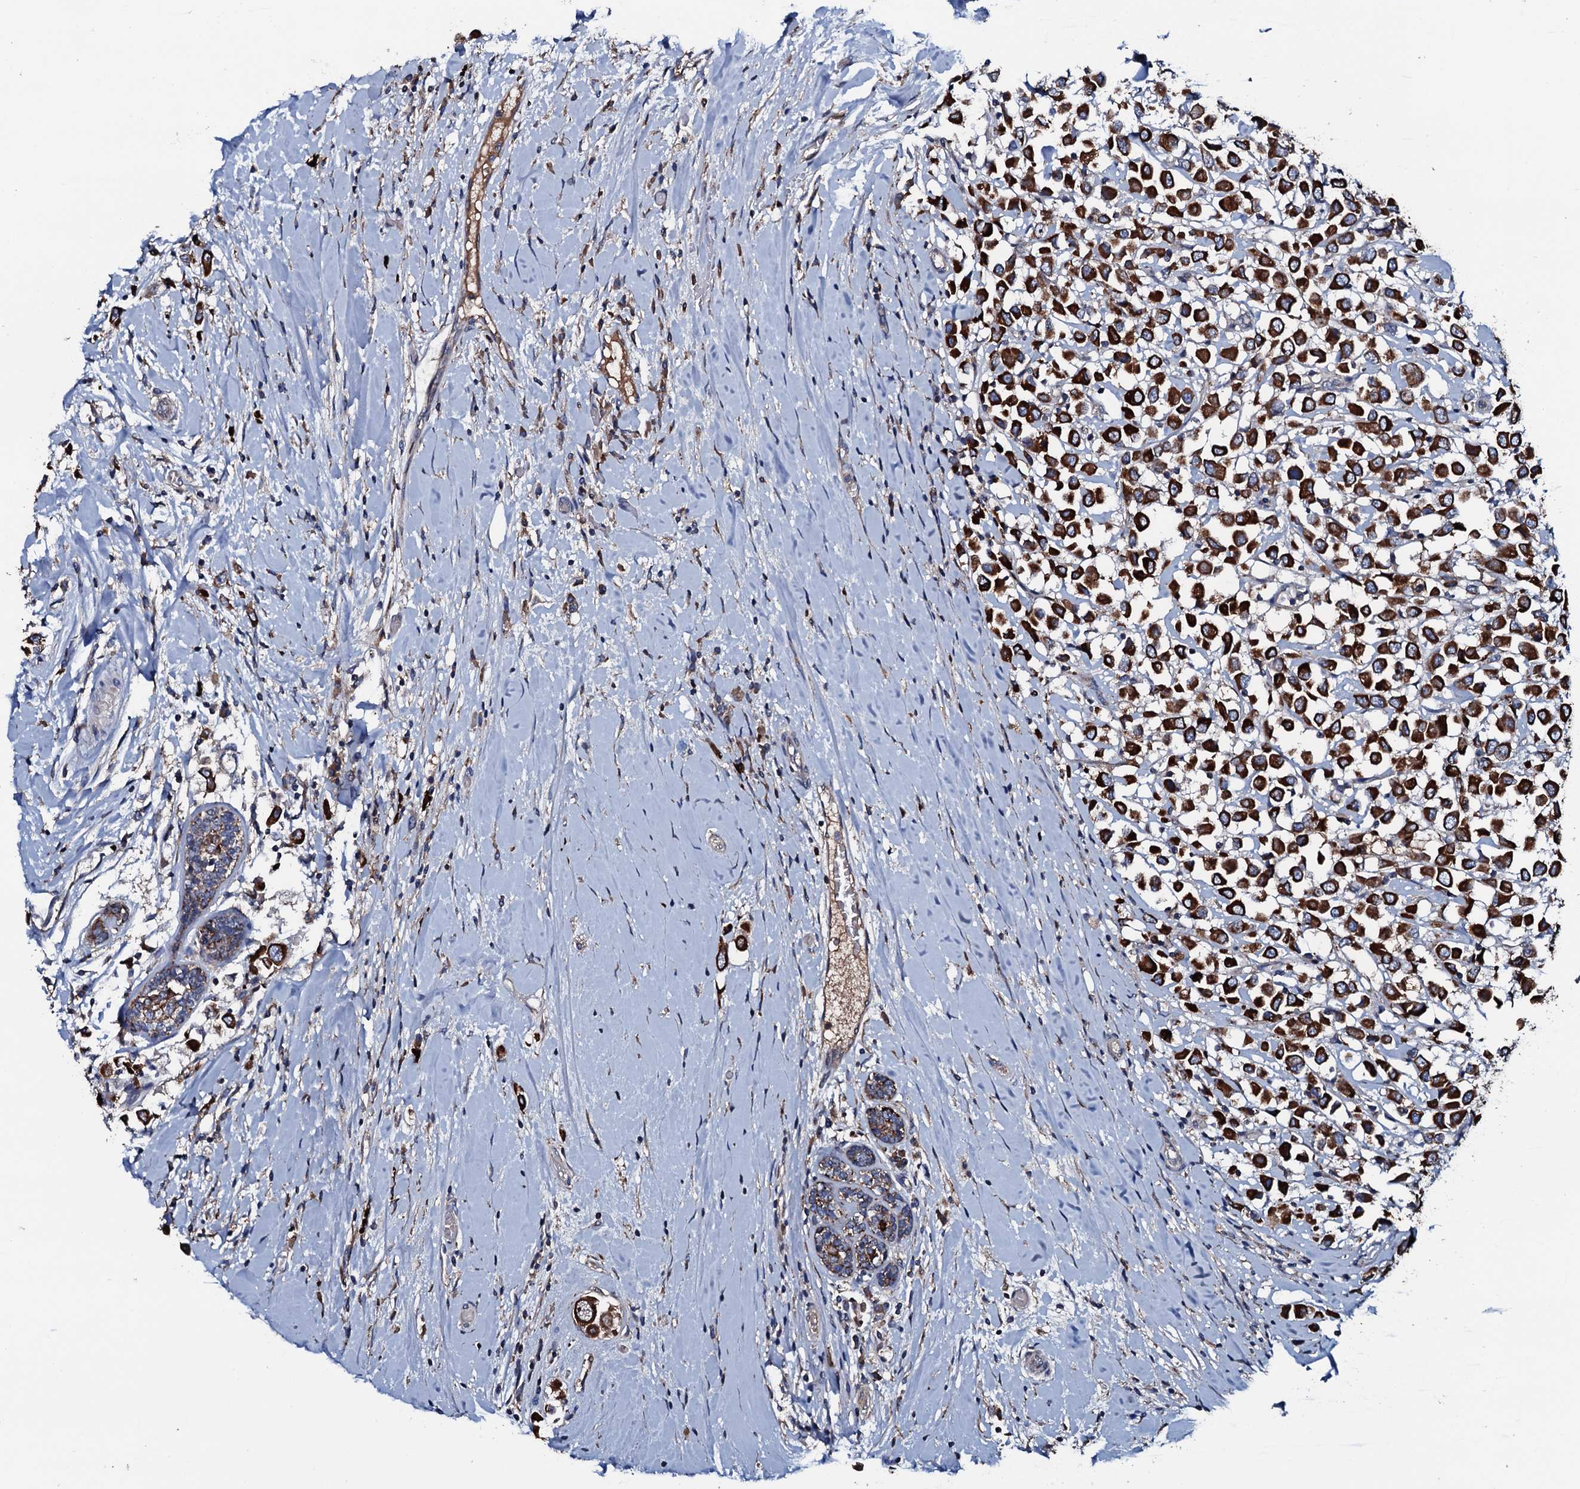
{"staining": {"intensity": "strong", "quantity": ">75%", "location": "cytoplasmic/membranous"}, "tissue": "breast cancer", "cell_type": "Tumor cells", "image_type": "cancer", "snomed": [{"axis": "morphology", "description": "Duct carcinoma"}, {"axis": "topography", "description": "Breast"}], "caption": "High-power microscopy captured an IHC image of invasive ductal carcinoma (breast), revealing strong cytoplasmic/membranous expression in approximately >75% of tumor cells. The protein of interest is stained brown, and the nuclei are stained in blue (DAB (3,3'-diaminobenzidine) IHC with brightfield microscopy, high magnification).", "gene": "NEK1", "patient": {"sex": "female", "age": 61}}